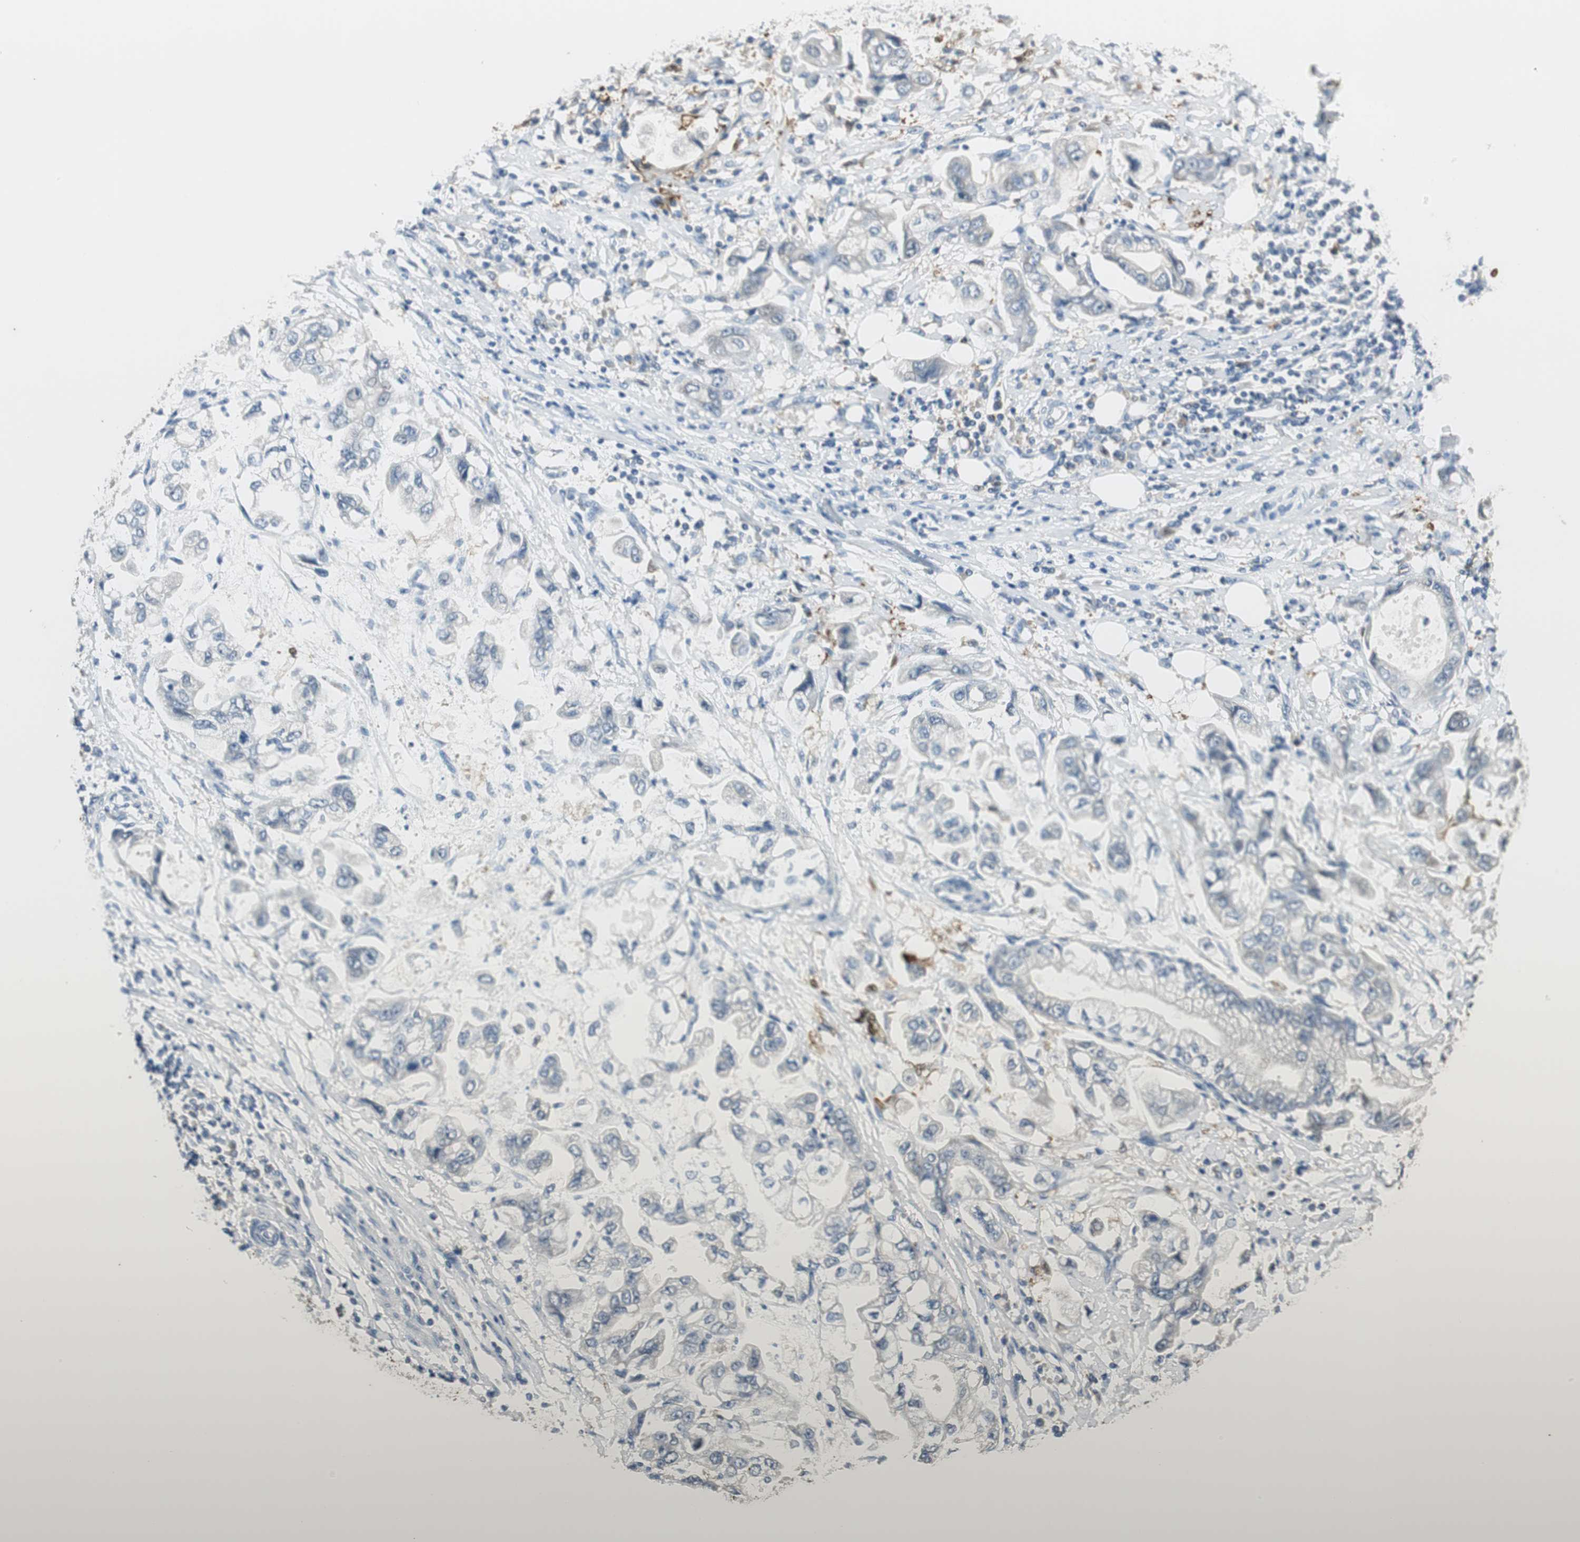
{"staining": {"intensity": "weak", "quantity": "<25%", "location": "cytoplasmic/membranous"}, "tissue": "stomach cancer", "cell_type": "Tumor cells", "image_type": "cancer", "snomed": [{"axis": "morphology", "description": "Adenocarcinoma, NOS"}, {"axis": "topography", "description": "Stomach"}], "caption": "Immunohistochemical staining of human stomach cancer displays no significant positivity in tumor cells.", "gene": "MSTO1", "patient": {"sex": "male", "age": 62}}